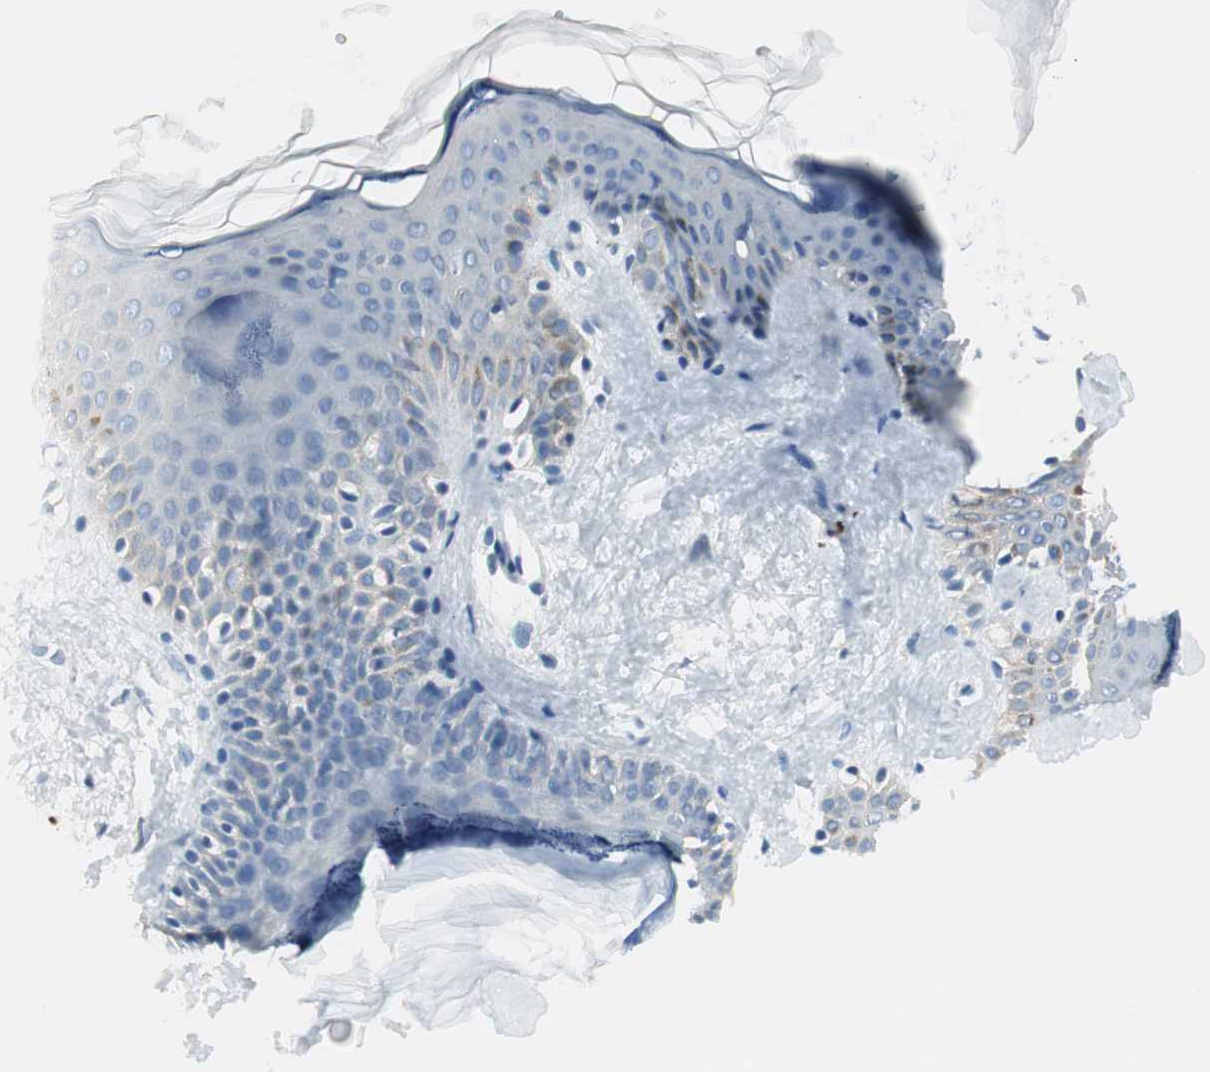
{"staining": {"intensity": "negative", "quantity": "none", "location": "none"}, "tissue": "skin", "cell_type": "Fibroblasts", "image_type": "normal", "snomed": [{"axis": "morphology", "description": "Normal tissue, NOS"}, {"axis": "topography", "description": "Skin"}], "caption": "This is an immunohistochemistry (IHC) histopathology image of benign human skin. There is no staining in fibroblasts.", "gene": "DLG4", "patient": {"sex": "male", "age": 67}}